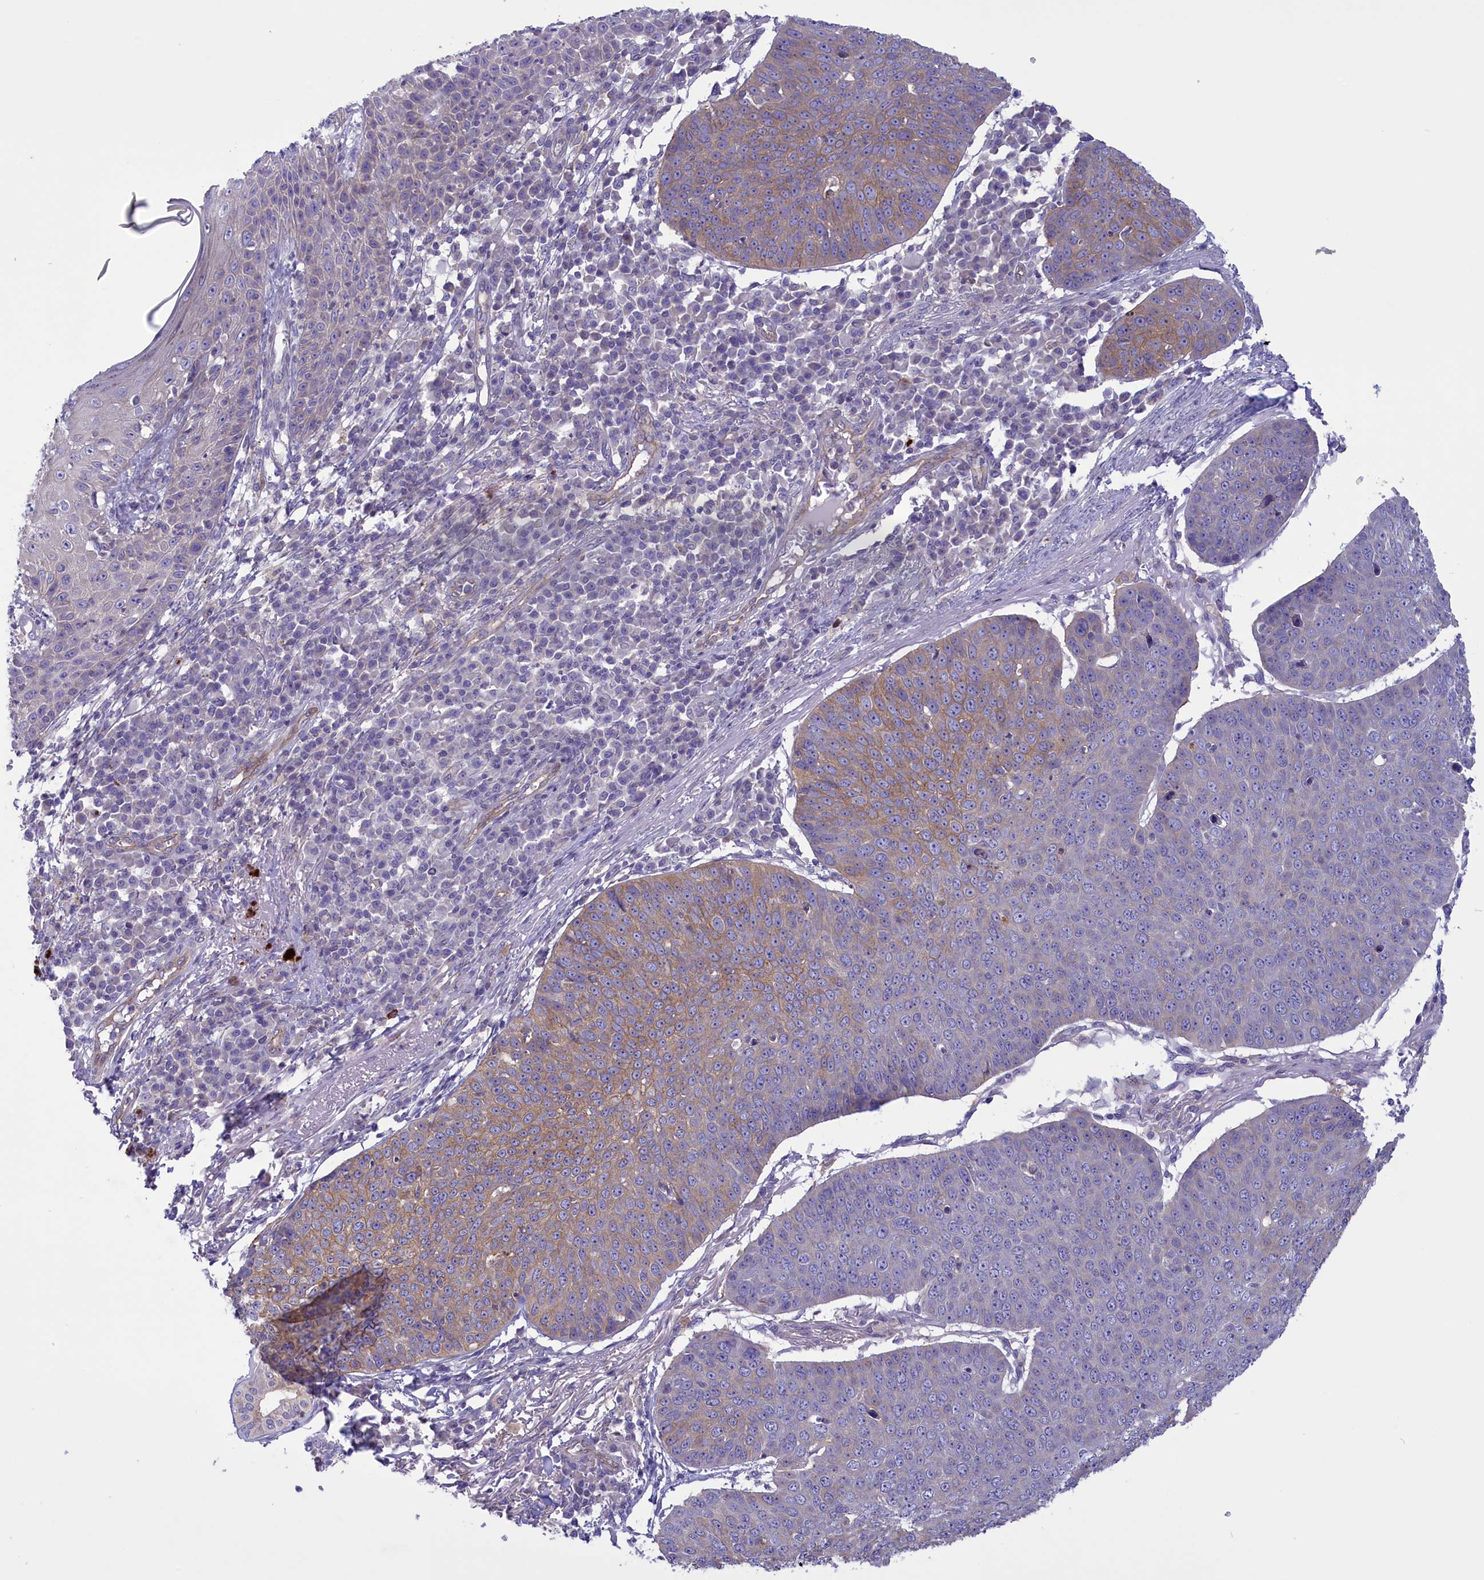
{"staining": {"intensity": "weak", "quantity": "25%-75%", "location": "cytoplasmic/membranous"}, "tissue": "skin cancer", "cell_type": "Tumor cells", "image_type": "cancer", "snomed": [{"axis": "morphology", "description": "Squamous cell carcinoma, NOS"}, {"axis": "topography", "description": "Skin"}], "caption": "Brown immunohistochemical staining in skin squamous cell carcinoma exhibits weak cytoplasmic/membranous positivity in about 25%-75% of tumor cells. (DAB = brown stain, brightfield microscopy at high magnification).", "gene": "CORO2A", "patient": {"sex": "male", "age": 71}}